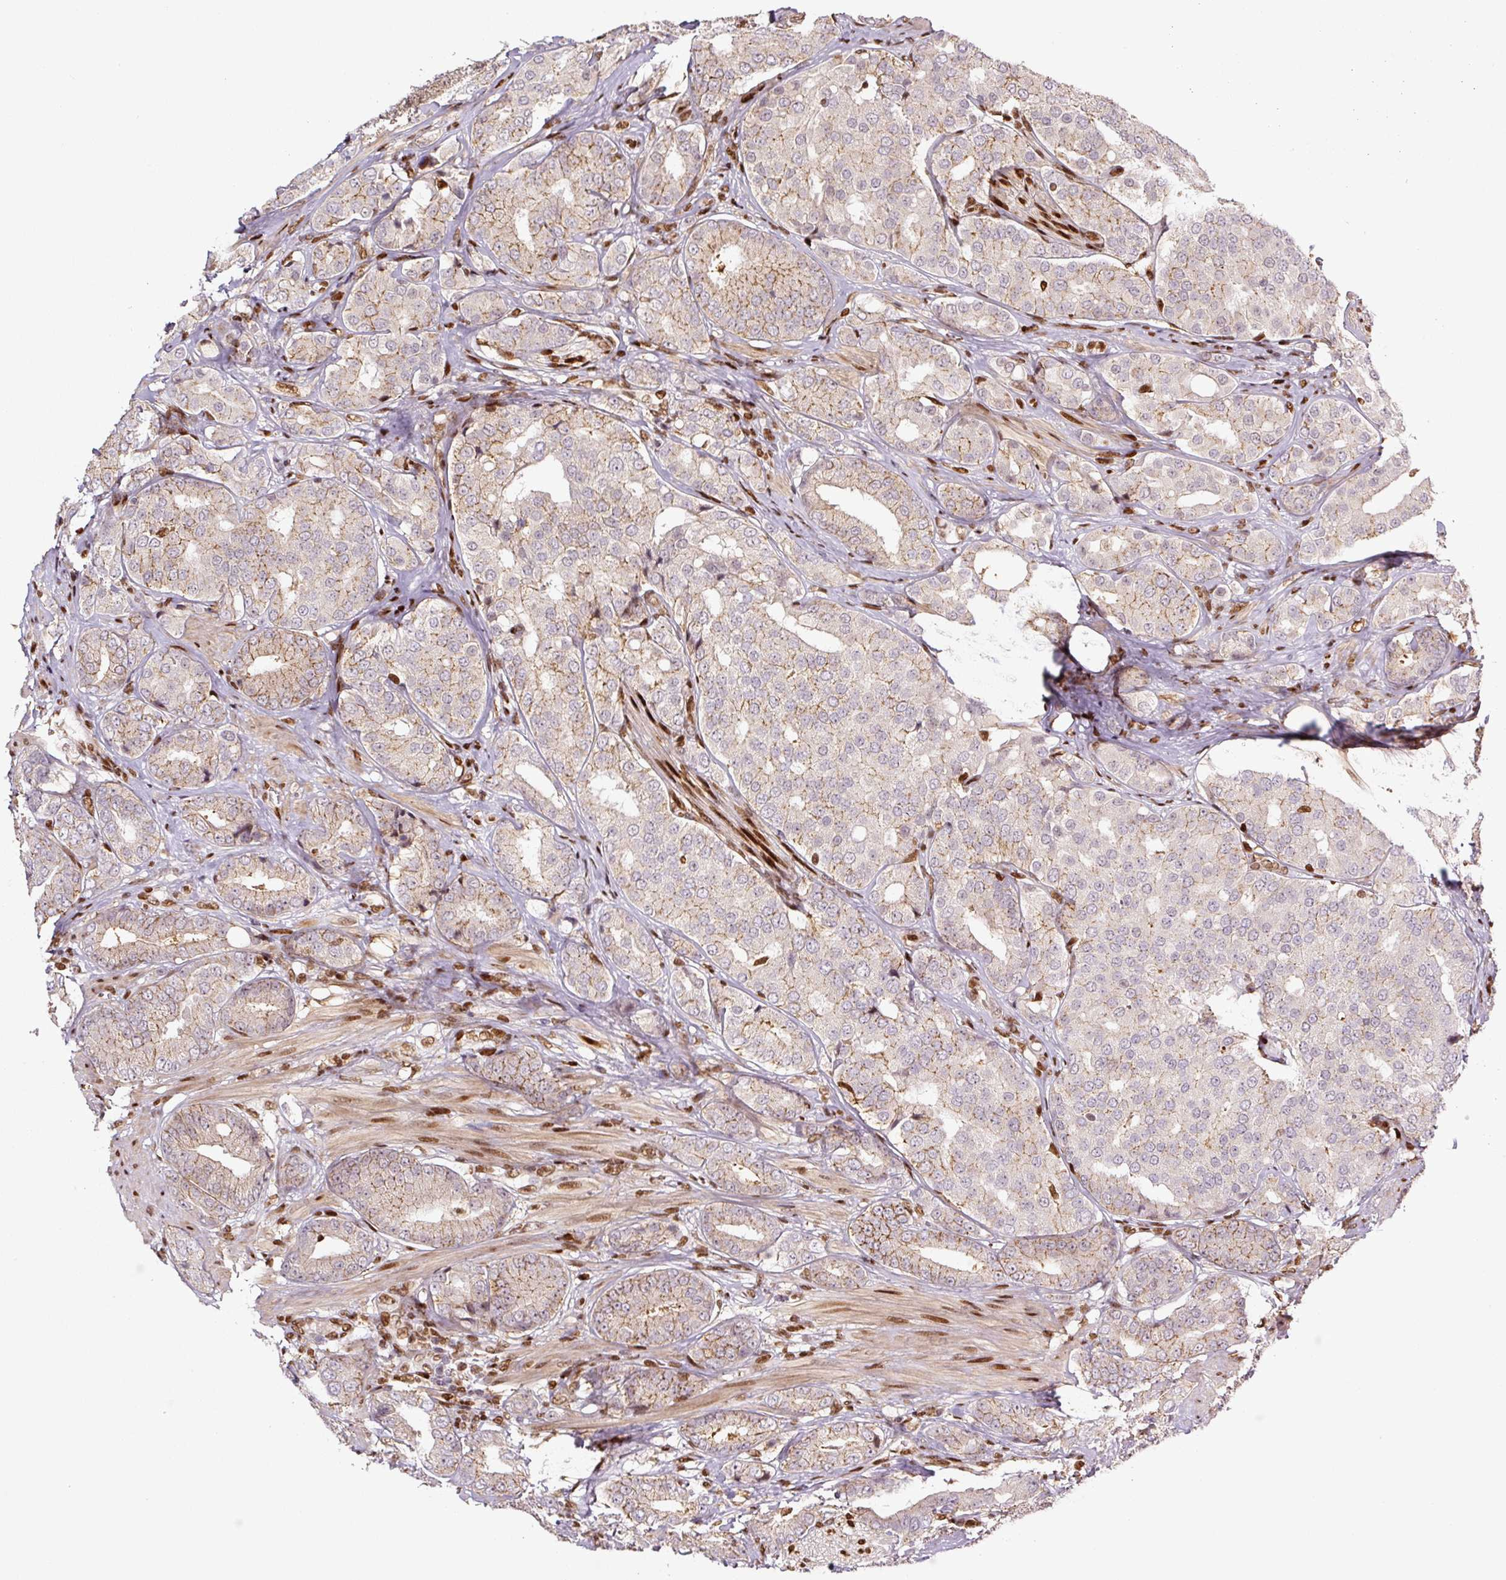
{"staining": {"intensity": "moderate", "quantity": "25%-75%", "location": "cytoplasmic/membranous"}, "tissue": "prostate cancer", "cell_type": "Tumor cells", "image_type": "cancer", "snomed": [{"axis": "morphology", "description": "Adenocarcinoma, High grade"}, {"axis": "topography", "description": "Prostate"}], "caption": "Protein expression analysis of human prostate cancer reveals moderate cytoplasmic/membranous expression in about 25%-75% of tumor cells. (brown staining indicates protein expression, while blue staining denotes nuclei).", "gene": "PYDC2", "patient": {"sex": "male", "age": 63}}